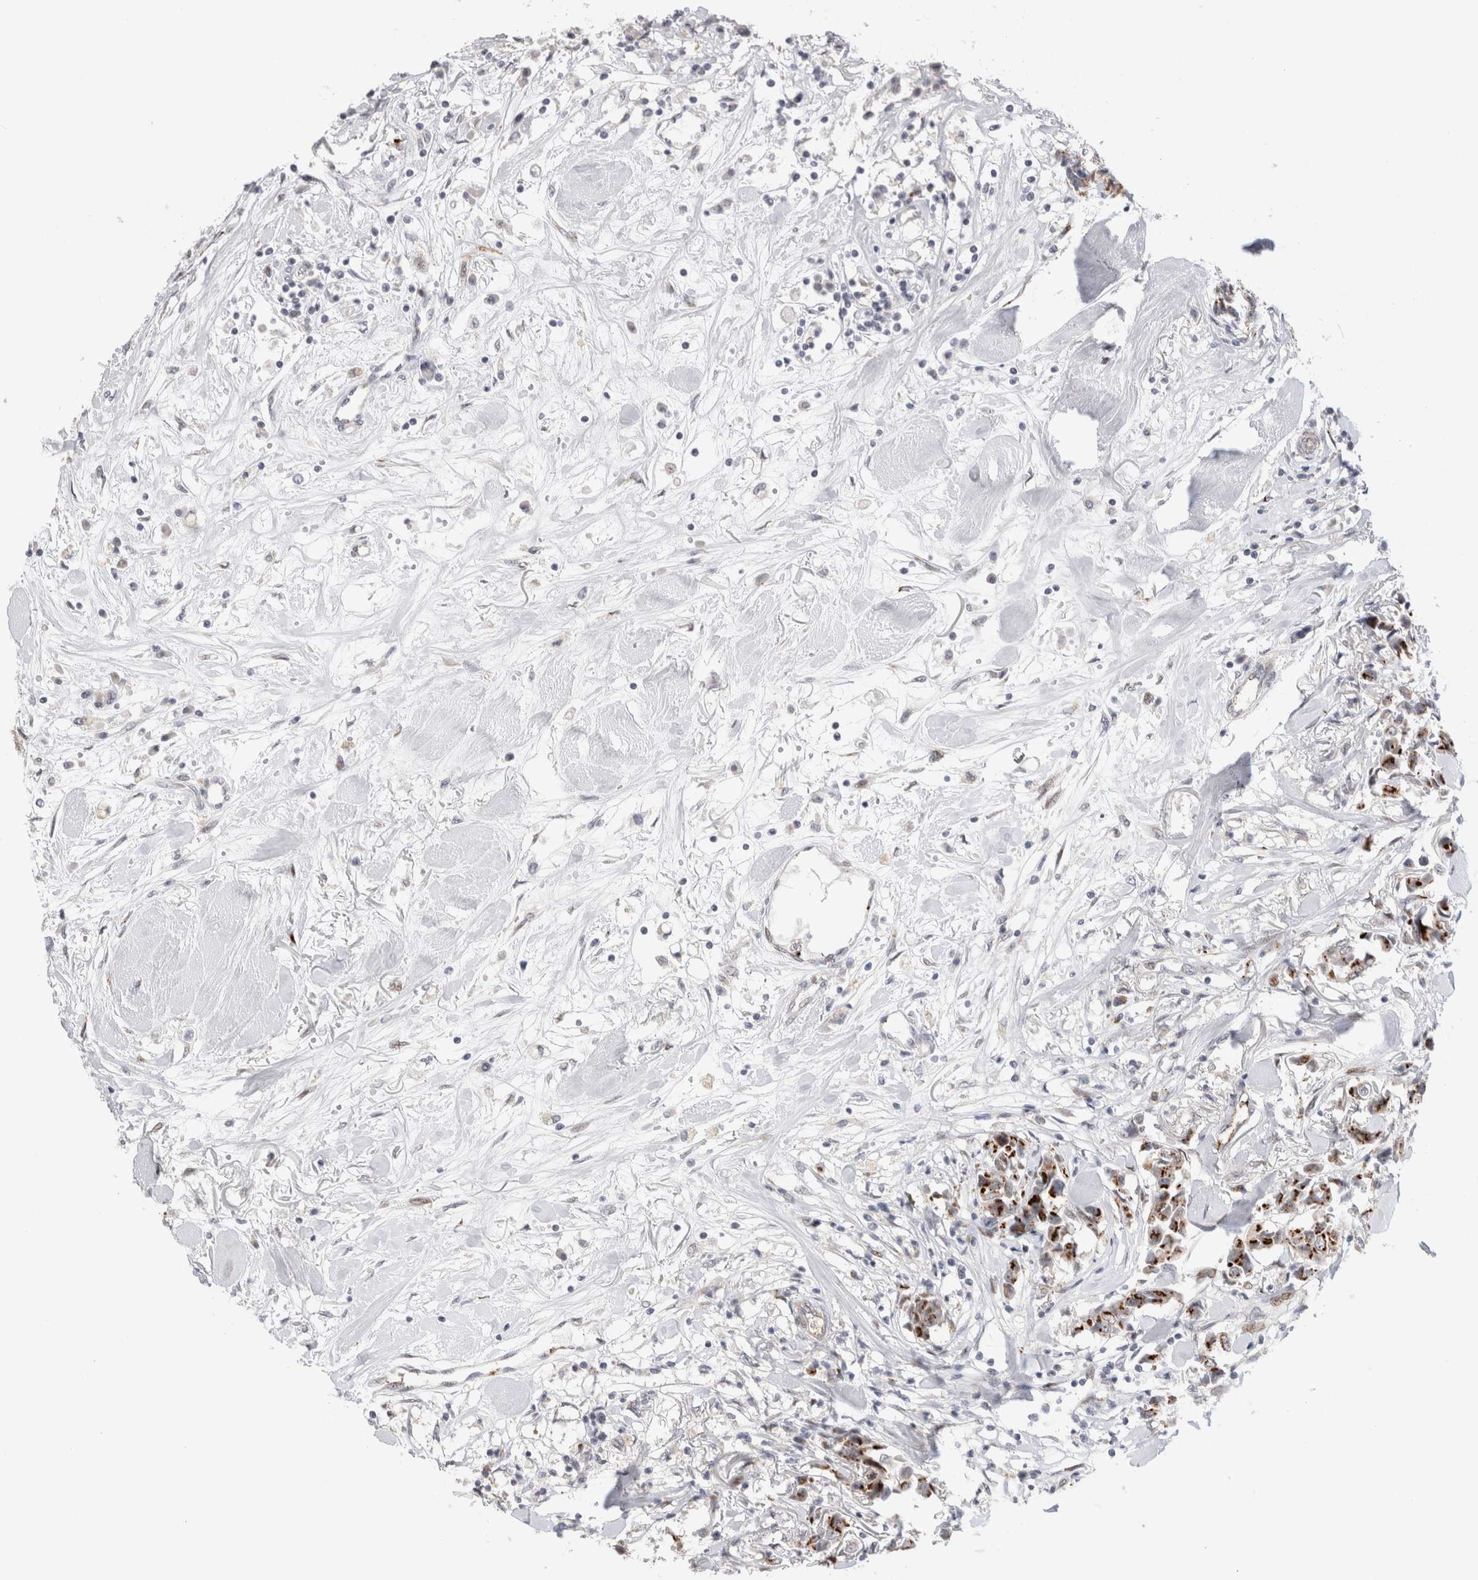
{"staining": {"intensity": "strong", "quantity": ">75%", "location": "cytoplasmic/membranous"}, "tissue": "breast cancer", "cell_type": "Tumor cells", "image_type": "cancer", "snomed": [{"axis": "morphology", "description": "Duct carcinoma"}, {"axis": "topography", "description": "Breast"}], "caption": "Protein staining of infiltrating ductal carcinoma (breast) tissue exhibits strong cytoplasmic/membranous expression in about >75% of tumor cells.", "gene": "VPS28", "patient": {"sex": "female", "age": 80}}